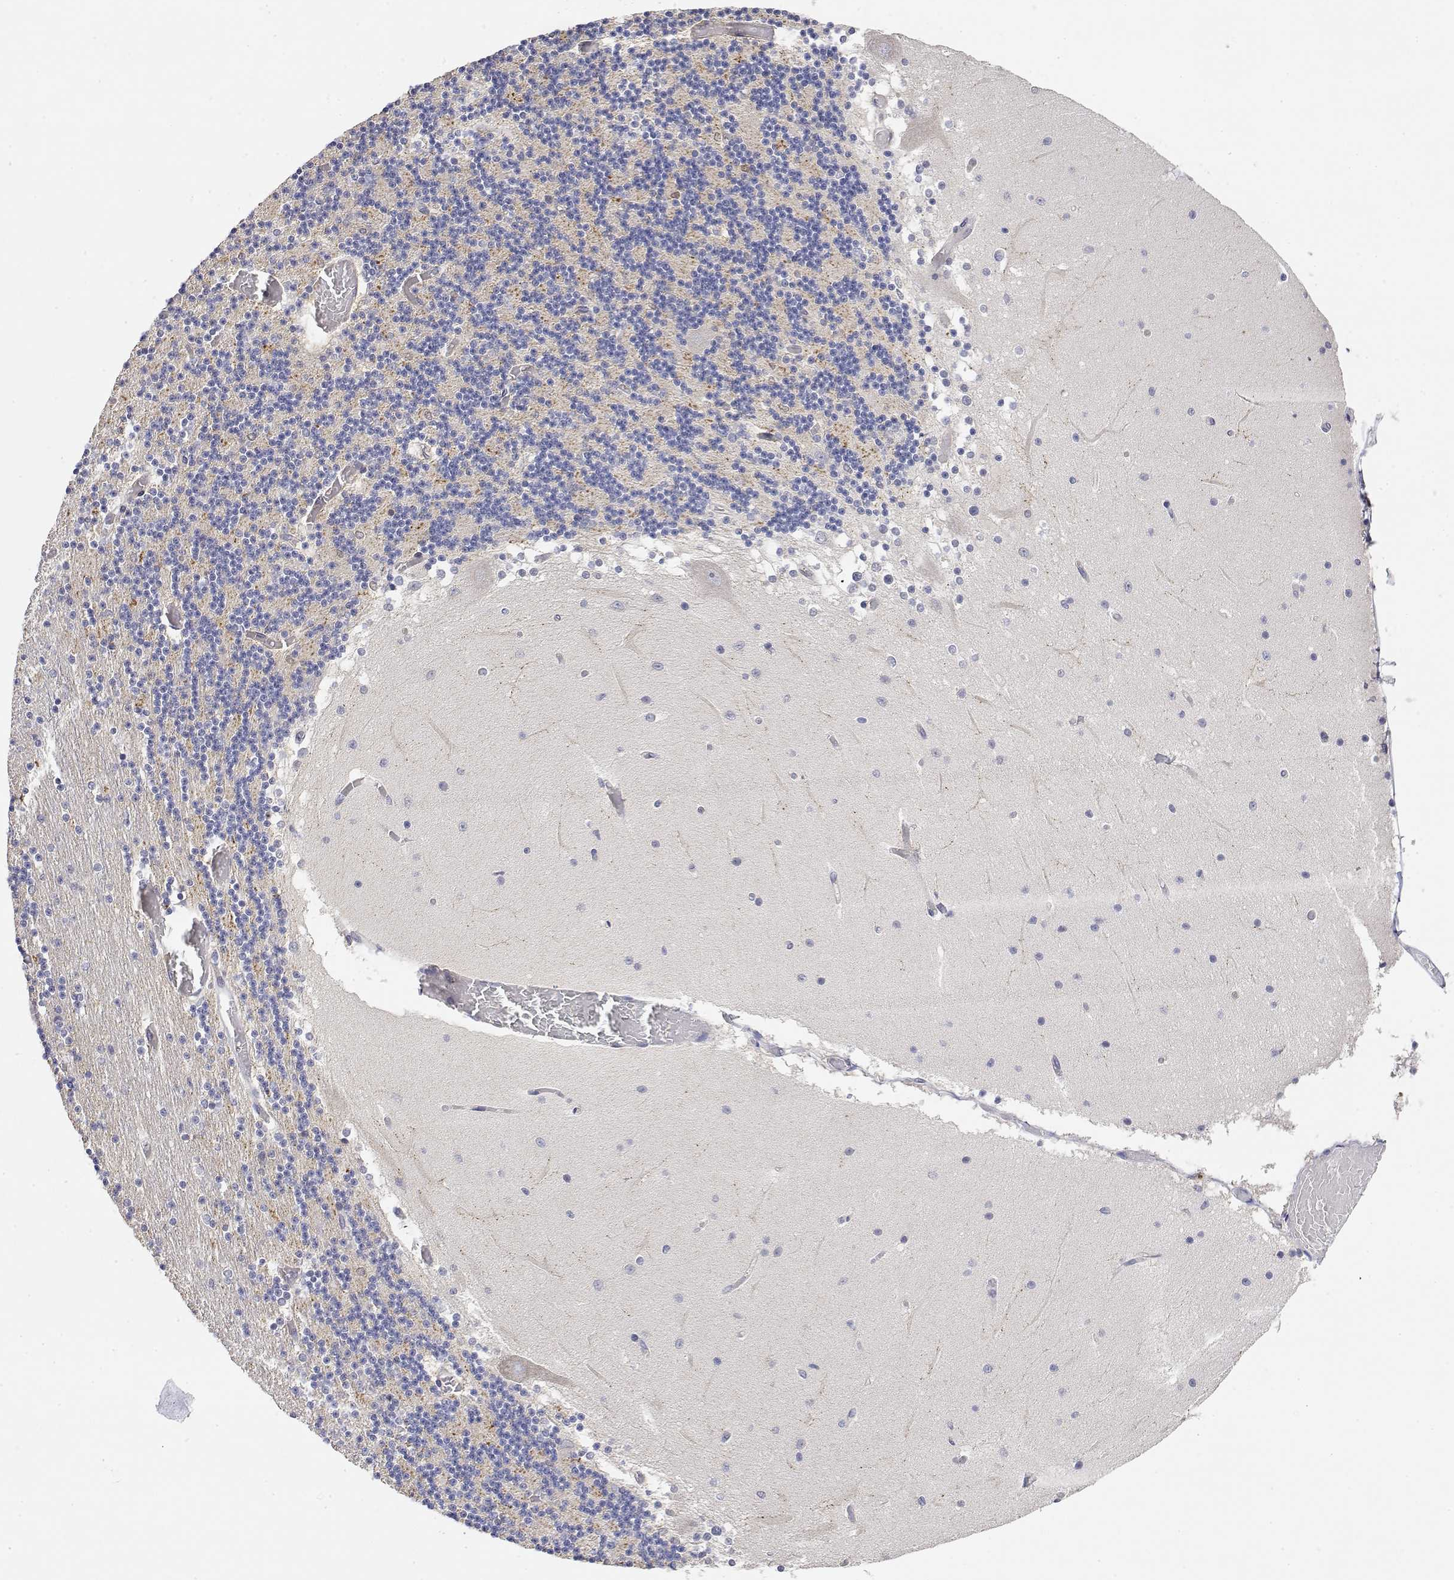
{"staining": {"intensity": "moderate", "quantity": "25%-75%", "location": "cytoplasmic/membranous"}, "tissue": "cerebellum", "cell_type": "Cells in granular layer", "image_type": "normal", "snomed": [{"axis": "morphology", "description": "Normal tissue, NOS"}, {"axis": "topography", "description": "Cerebellum"}], "caption": "Protein staining of benign cerebellum displays moderate cytoplasmic/membranous expression in about 25%-75% of cells in granular layer. Nuclei are stained in blue.", "gene": "LONRF3", "patient": {"sex": "female", "age": 28}}